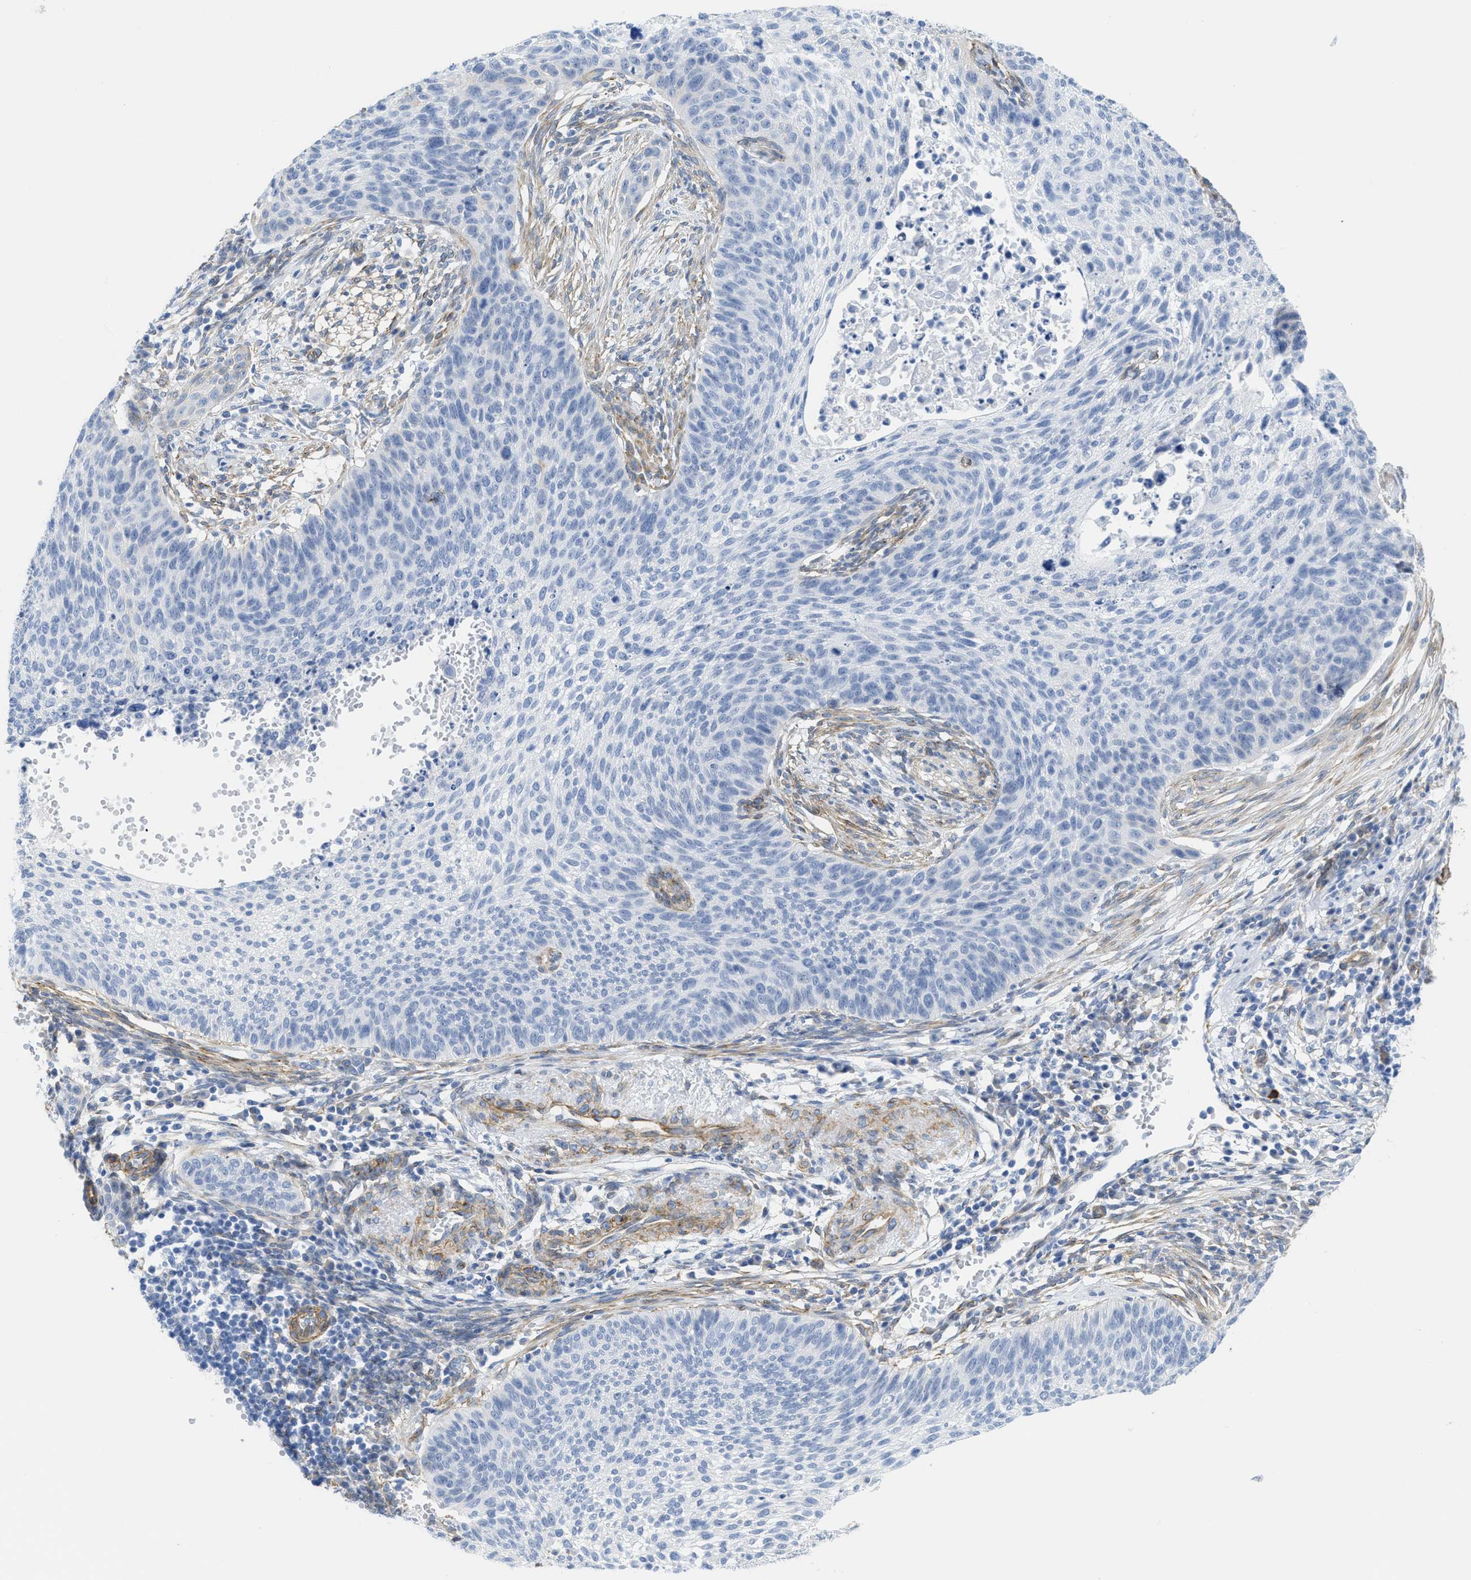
{"staining": {"intensity": "negative", "quantity": "none", "location": "none"}, "tissue": "cervical cancer", "cell_type": "Tumor cells", "image_type": "cancer", "snomed": [{"axis": "morphology", "description": "Squamous cell carcinoma, NOS"}, {"axis": "topography", "description": "Cervix"}], "caption": "This photomicrograph is of cervical cancer stained with IHC to label a protein in brown with the nuclei are counter-stained blue. There is no staining in tumor cells. (Immunohistochemistry, brightfield microscopy, high magnification).", "gene": "TUB", "patient": {"sex": "female", "age": 70}}